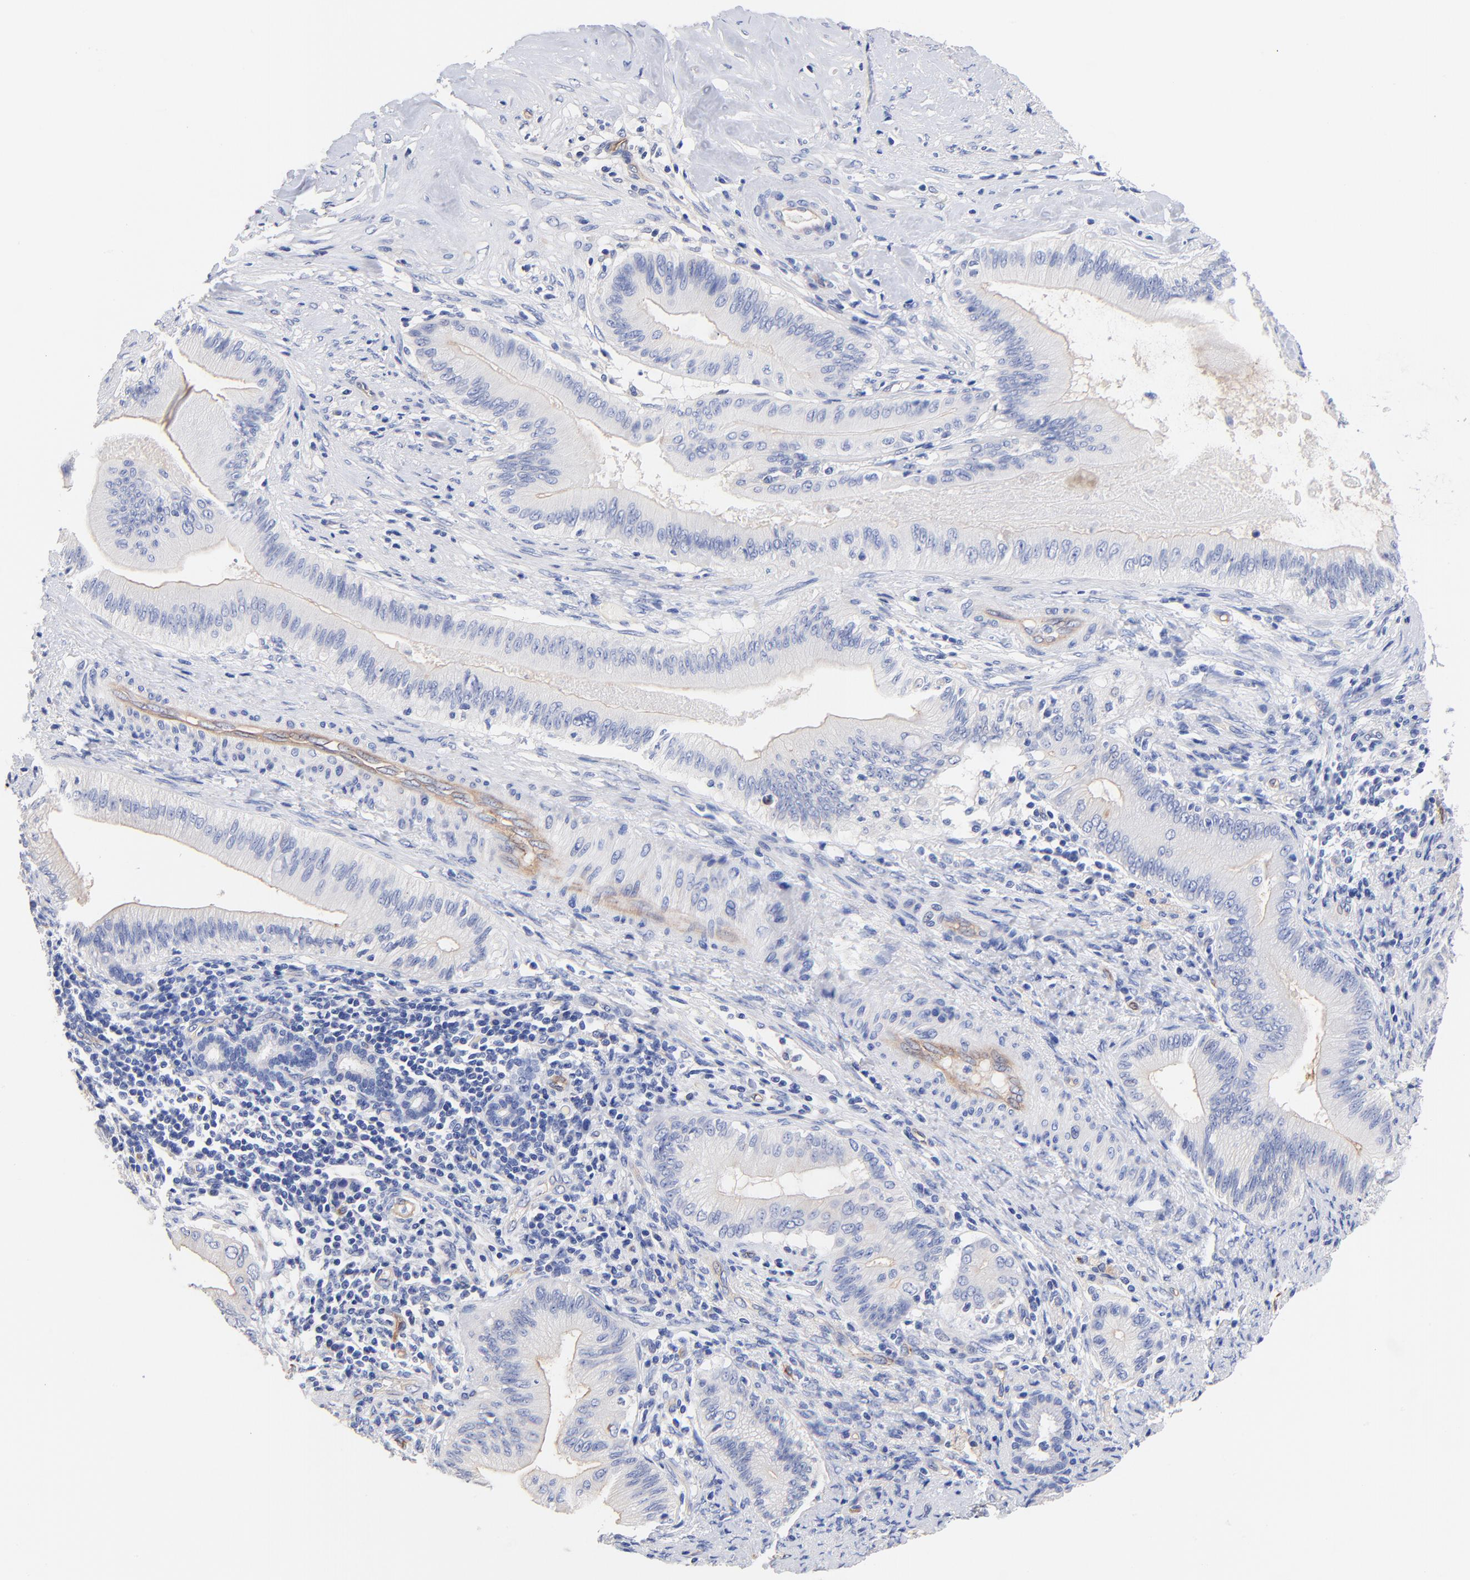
{"staining": {"intensity": "weak", "quantity": "<25%", "location": "cytoplasmic/membranous"}, "tissue": "liver cancer", "cell_type": "Tumor cells", "image_type": "cancer", "snomed": [{"axis": "morphology", "description": "Cholangiocarcinoma"}, {"axis": "topography", "description": "Liver"}], "caption": "Image shows no protein expression in tumor cells of liver cholangiocarcinoma tissue. The staining was performed using DAB (3,3'-diaminobenzidine) to visualize the protein expression in brown, while the nuclei were stained in blue with hematoxylin (Magnification: 20x).", "gene": "SLC44A2", "patient": {"sex": "male", "age": 58}}